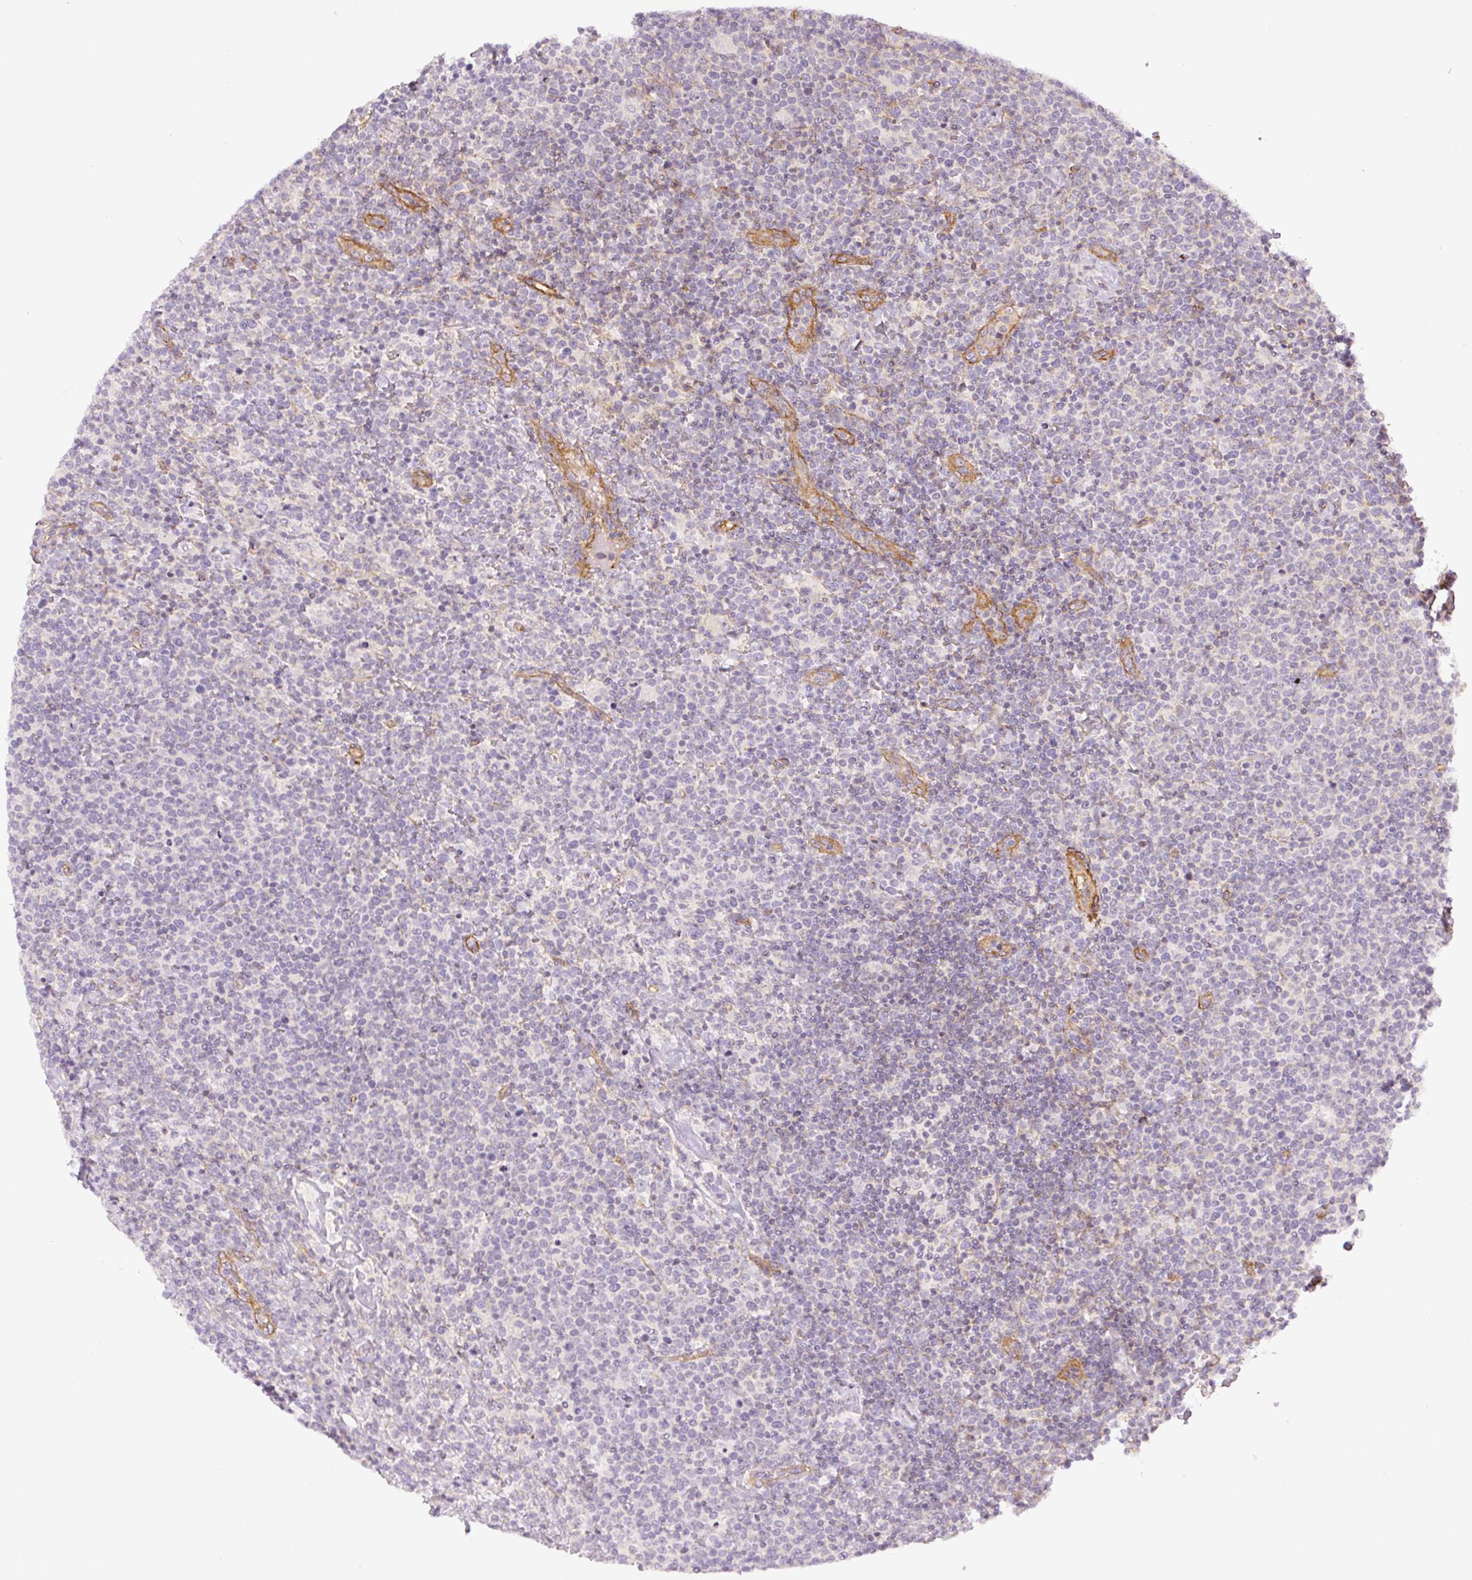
{"staining": {"intensity": "weak", "quantity": "<25%", "location": "cytoplasmic/membranous"}, "tissue": "lymphoma", "cell_type": "Tumor cells", "image_type": "cancer", "snomed": [{"axis": "morphology", "description": "Malignant lymphoma, non-Hodgkin's type, High grade"}, {"axis": "topography", "description": "Lymph node"}], "caption": "The immunohistochemistry (IHC) photomicrograph has no significant expression in tumor cells of high-grade malignant lymphoma, non-Hodgkin's type tissue. (Immunohistochemistry, brightfield microscopy, high magnification).", "gene": "MYL12A", "patient": {"sex": "male", "age": 61}}